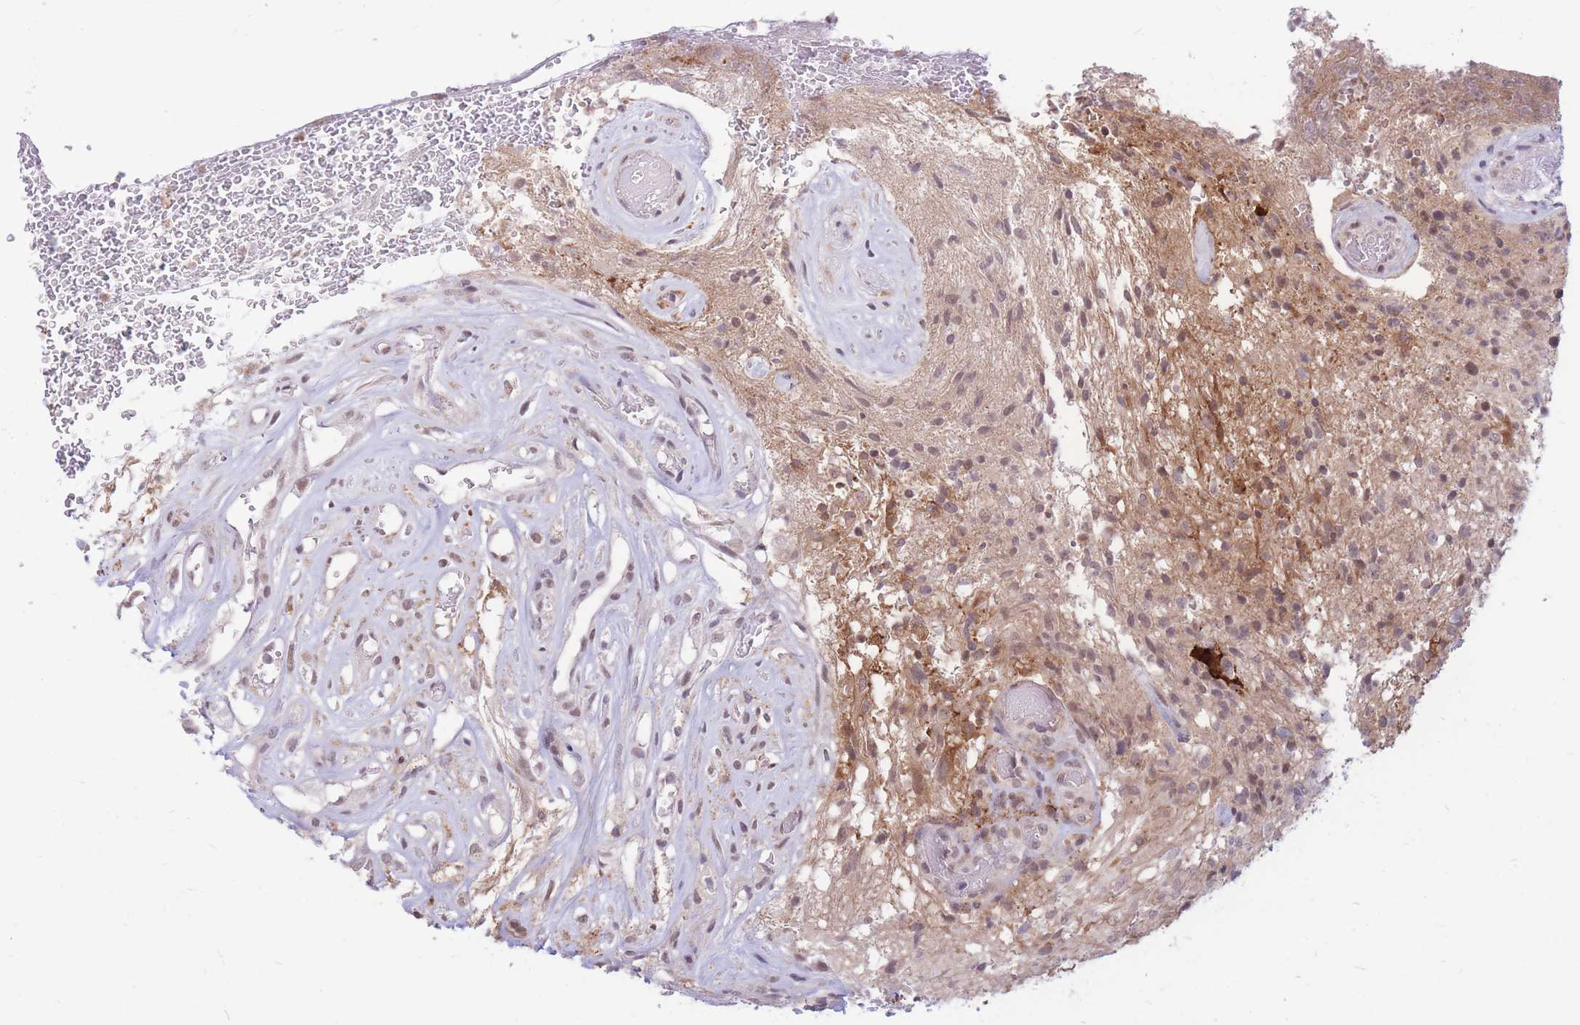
{"staining": {"intensity": "weak", "quantity": "25%-75%", "location": "cytoplasmic/membranous,nuclear"}, "tissue": "glioma", "cell_type": "Tumor cells", "image_type": "cancer", "snomed": [{"axis": "morphology", "description": "Glioma, malignant, High grade"}, {"axis": "topography", "description": "Brain"}], "caption": "A histopathology image of human glioma stained for a protein shows weak cytoplasmic/membranous and nuclear brown staining in tumor cells. (brown staining indicates protein expression, while blue staining denotes nuclei).", "gene": "TCF20", "patient": {"sex": "male", "age": 56}}